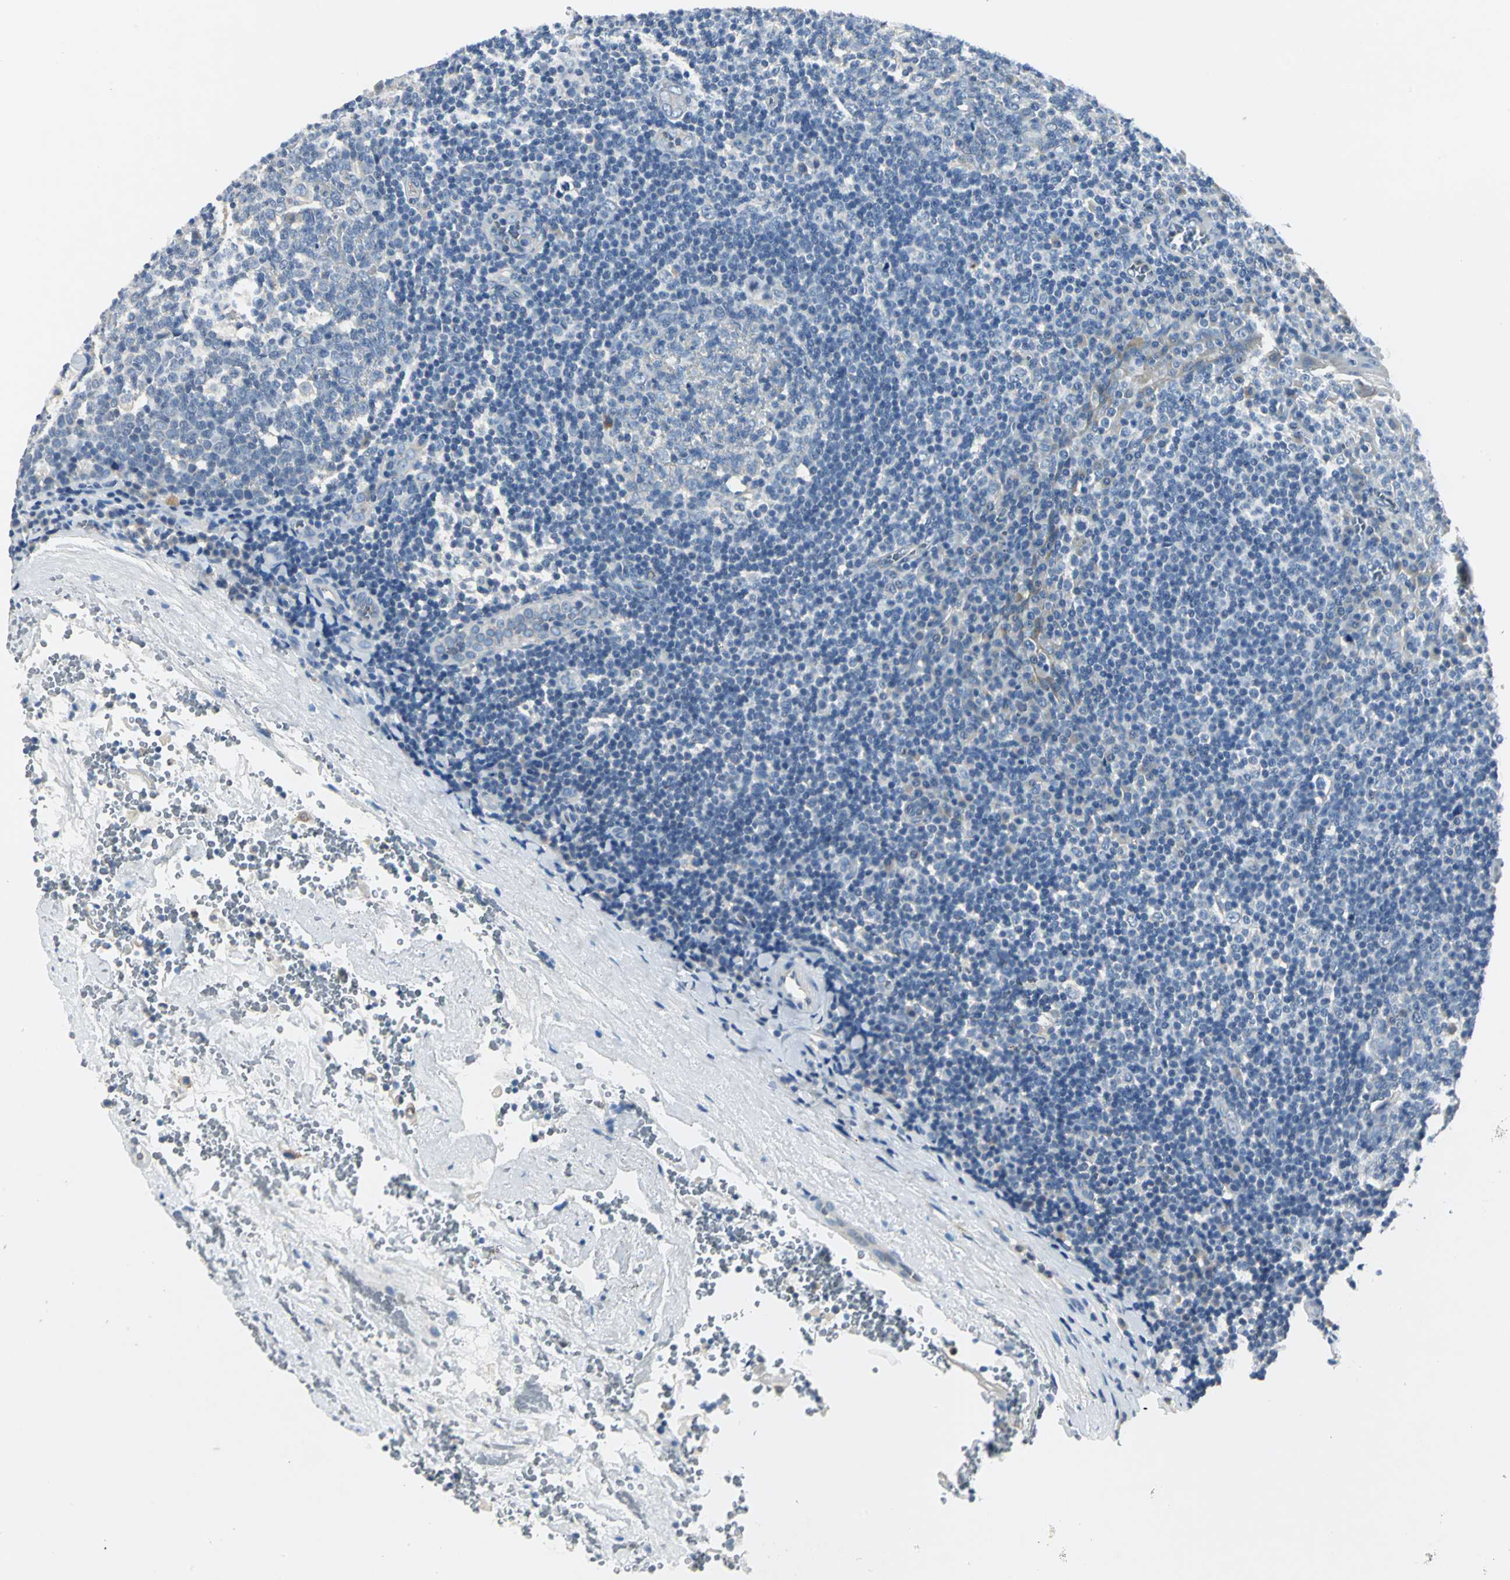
{"staining": {"intensity": "negative", "quantity": "none", "location": "none"}, "tissue": "tonsil", "cell_type": "Germinal center cells", "image_type": "normal", "snomed": [{"axis": "morphology", "description": "Normal tissue, NOS"}, {"axis": "topography", "description": "Tonsil"}], "caption": "Immunohistochemistry (IHC) of normal human tonsil shows no staining in germinal center cells. (DAB immunohistochemistry visualized using brightfield microscopy, high magnification).", "gene": "RIPOR1", "patient": {"sex": "male", "age": 31}}